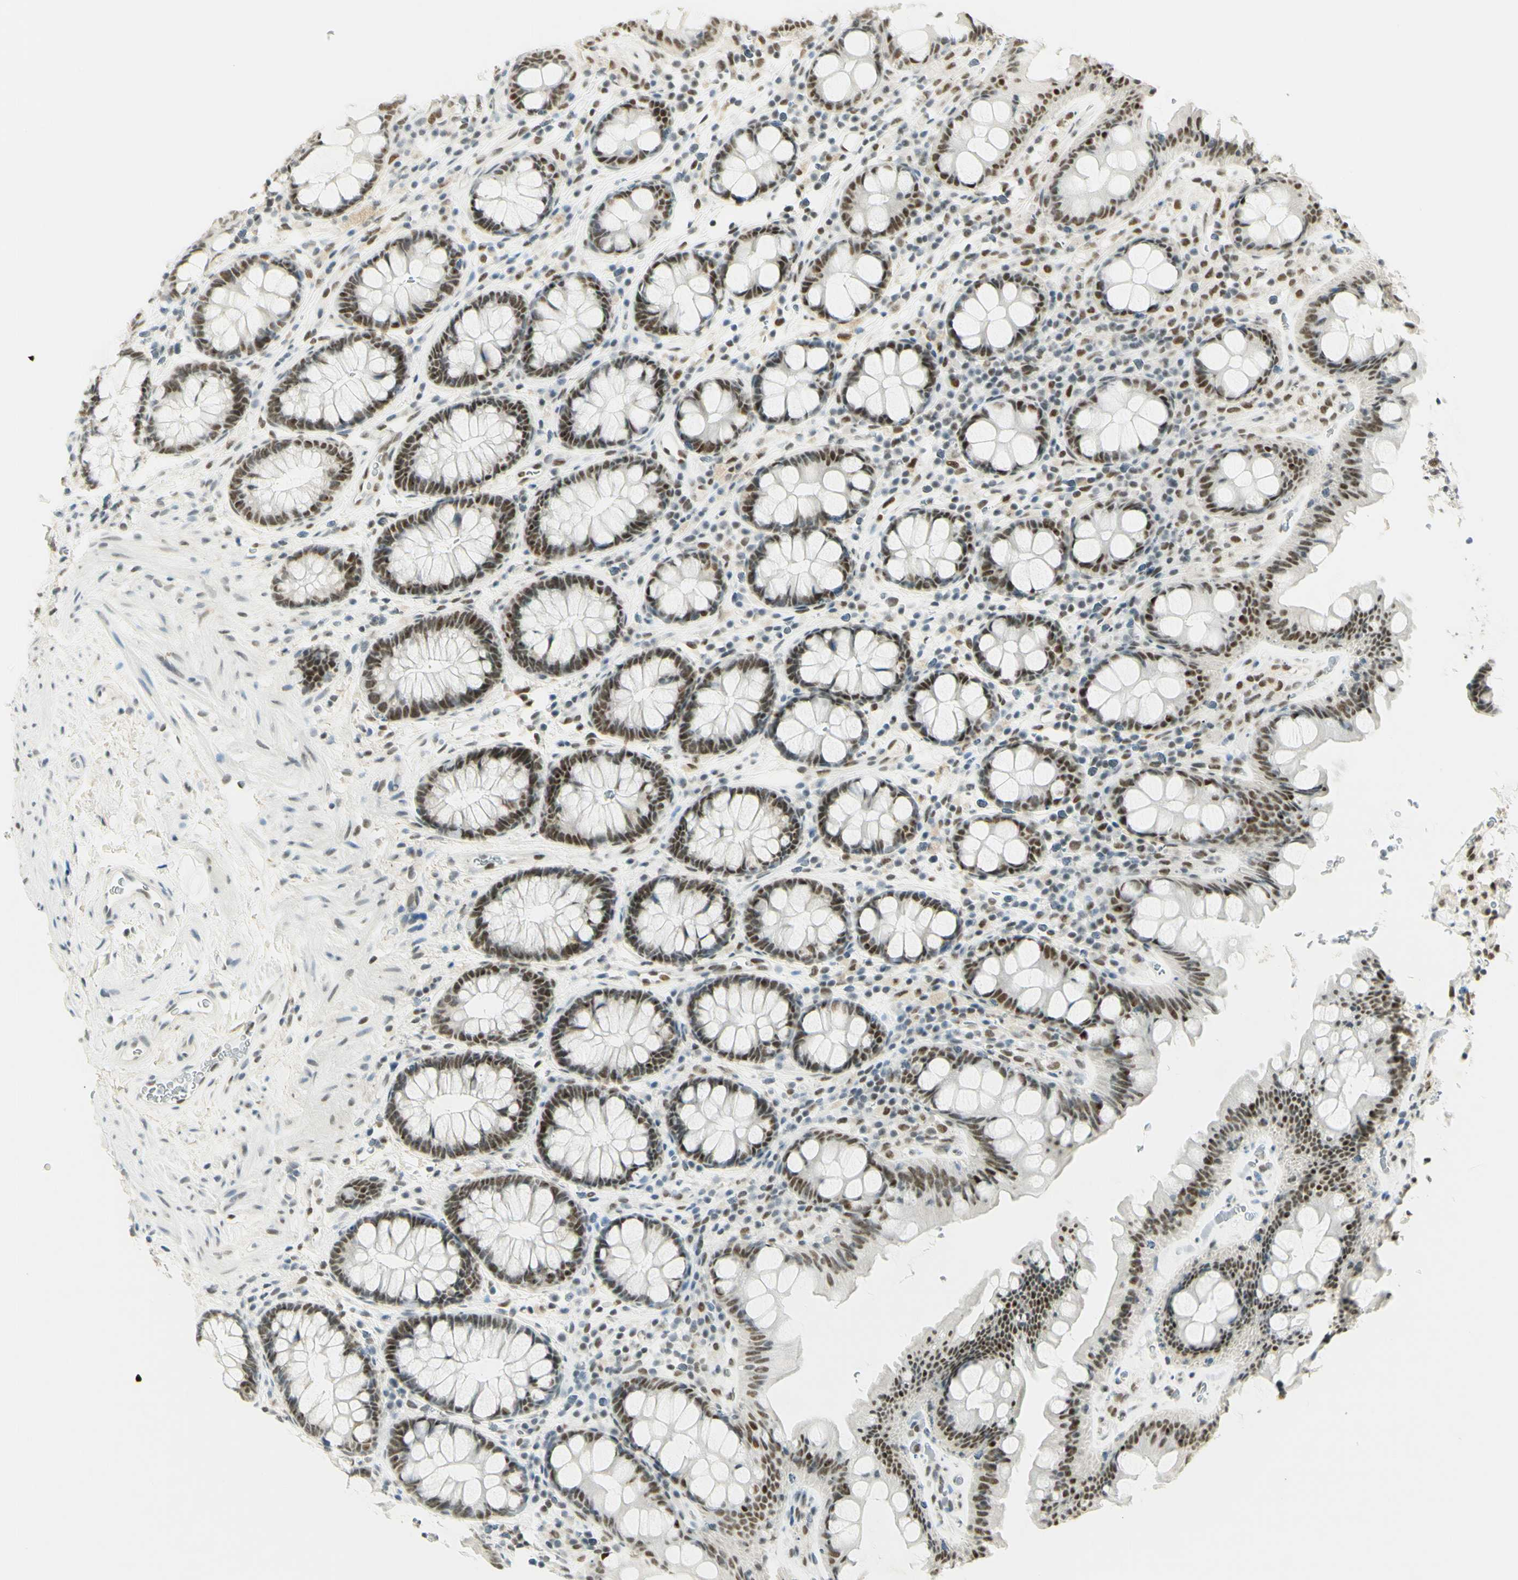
{"staining": {"intensity": "weak", "quantity": "<25%", "location": "nuclear"}, "tissue": "colon", "cell_type": "Endothelial cells", "image_type": "normal", "snomed": [{"axis": "morphology", "description": "Normal tissue, NOS"}, {"axis": "topography", "description": "Colon"}], "caption": "IHC of benign colon shows no expression in endothelial cells.", "gene": "PMS2", "patient": {"sex": "female", "age": 80}}